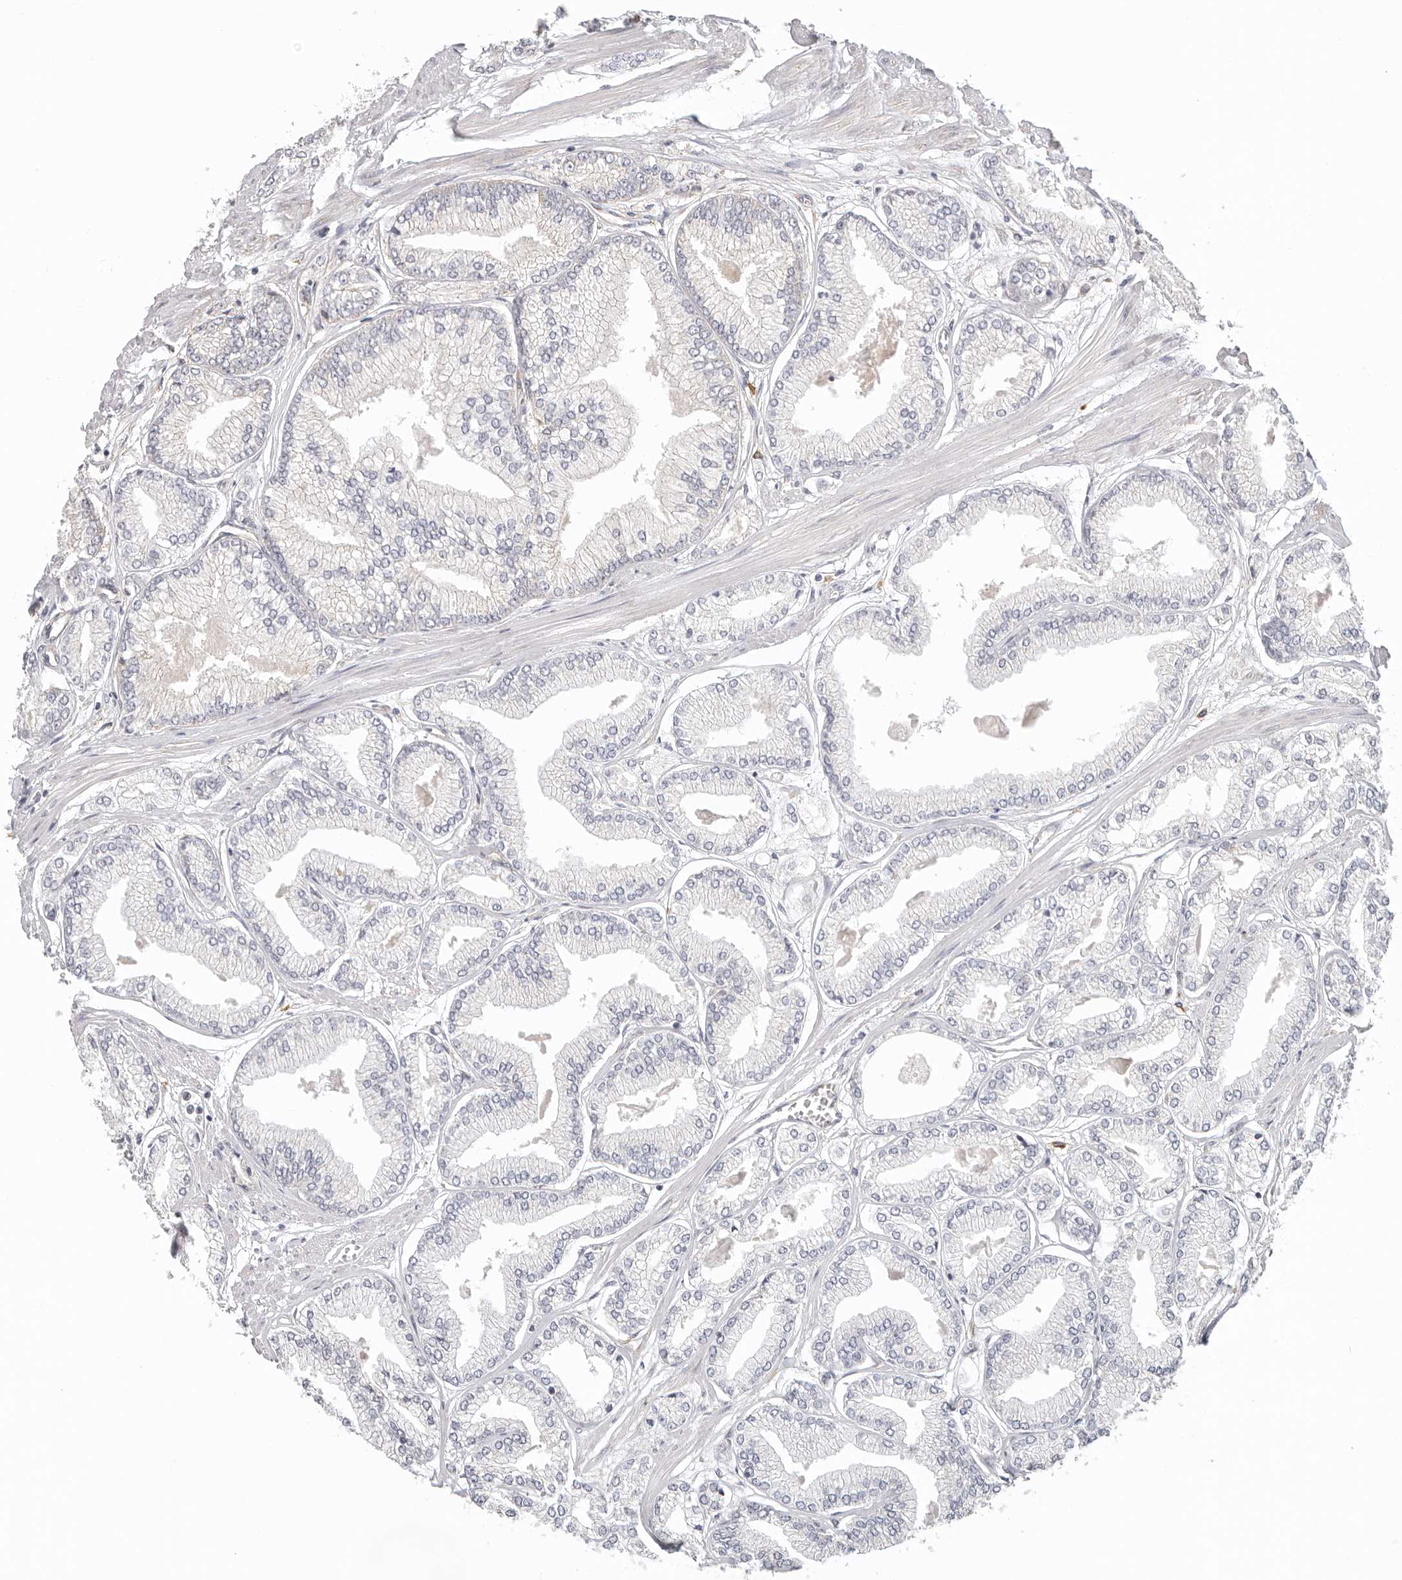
{"staining": {"intensity": "negative", "quantity": "none", "location": "none"}, "tissue": "prostate cancer", "cell_type": "Tumor cells", "image_type": "cancer", "snomed": [{"axis": "morphology", "description": "Adenocarcinoma, Low grade"}, {"axis": "topography", "description": "Prostate"}], "caption": "Tumor cells are negative for protein expression in human prostate cancer (low-grade adenocarcinoma).", "gene": "AFDN", "patient": {"sex": "male", "age": 52}}